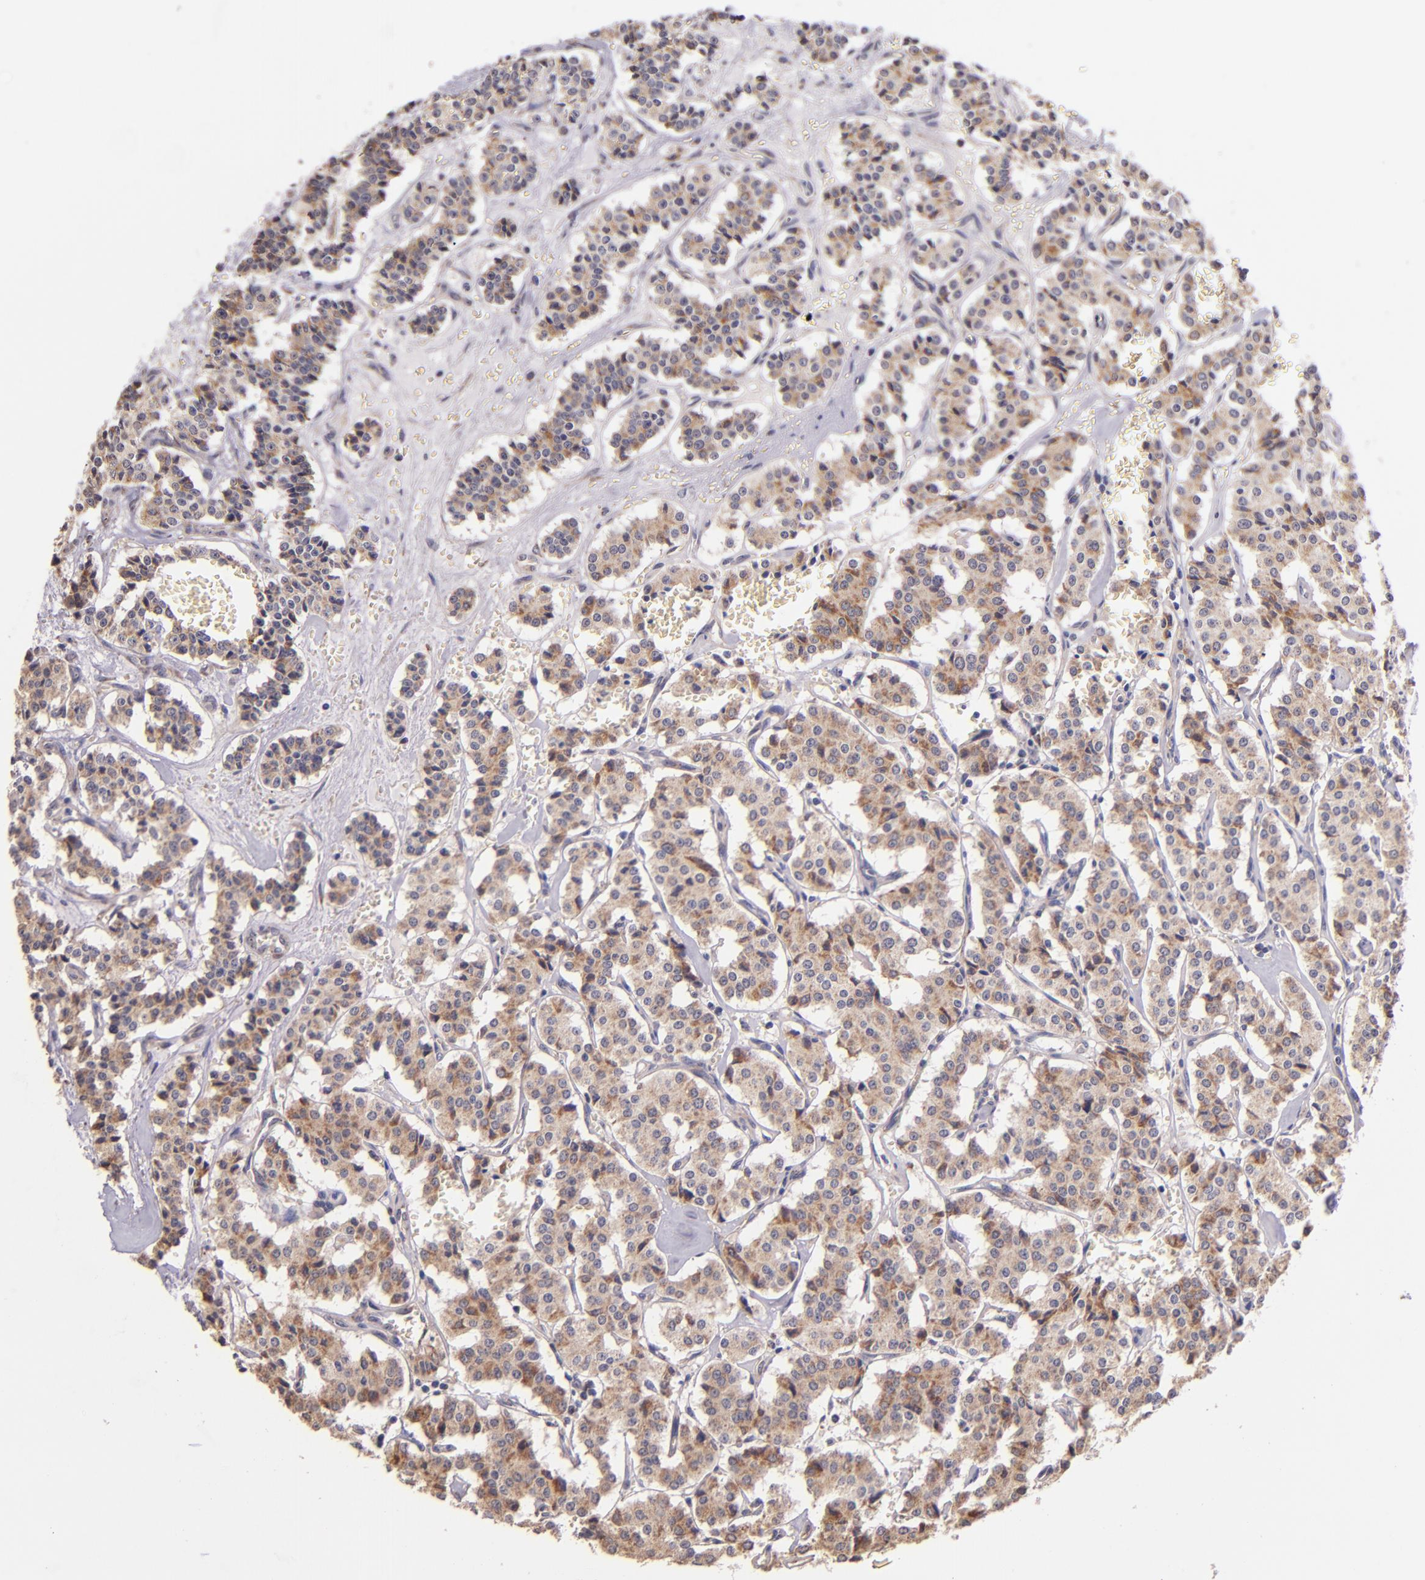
{"staining": {"intensity": "weak", "quantity": ">75%", "location": "cytoplasmic/membranous"}, "tissue": "carcinoid", "cell_type": "Tumor cells", "image_type": "cancer", "snomed": [{"axis": "morphology", "description": "Carcinoid, malignant, NOS"}, {"axis": "topography", "description": "Bronchus"}], "caption": "This image displays immunohistochemistry staining of carcinoid, with low weak cytoplasmic/membranous expression in about >75% of tumor cells.", "gene": "SHC1", "patient": {"sex": "male", "age": 55}}